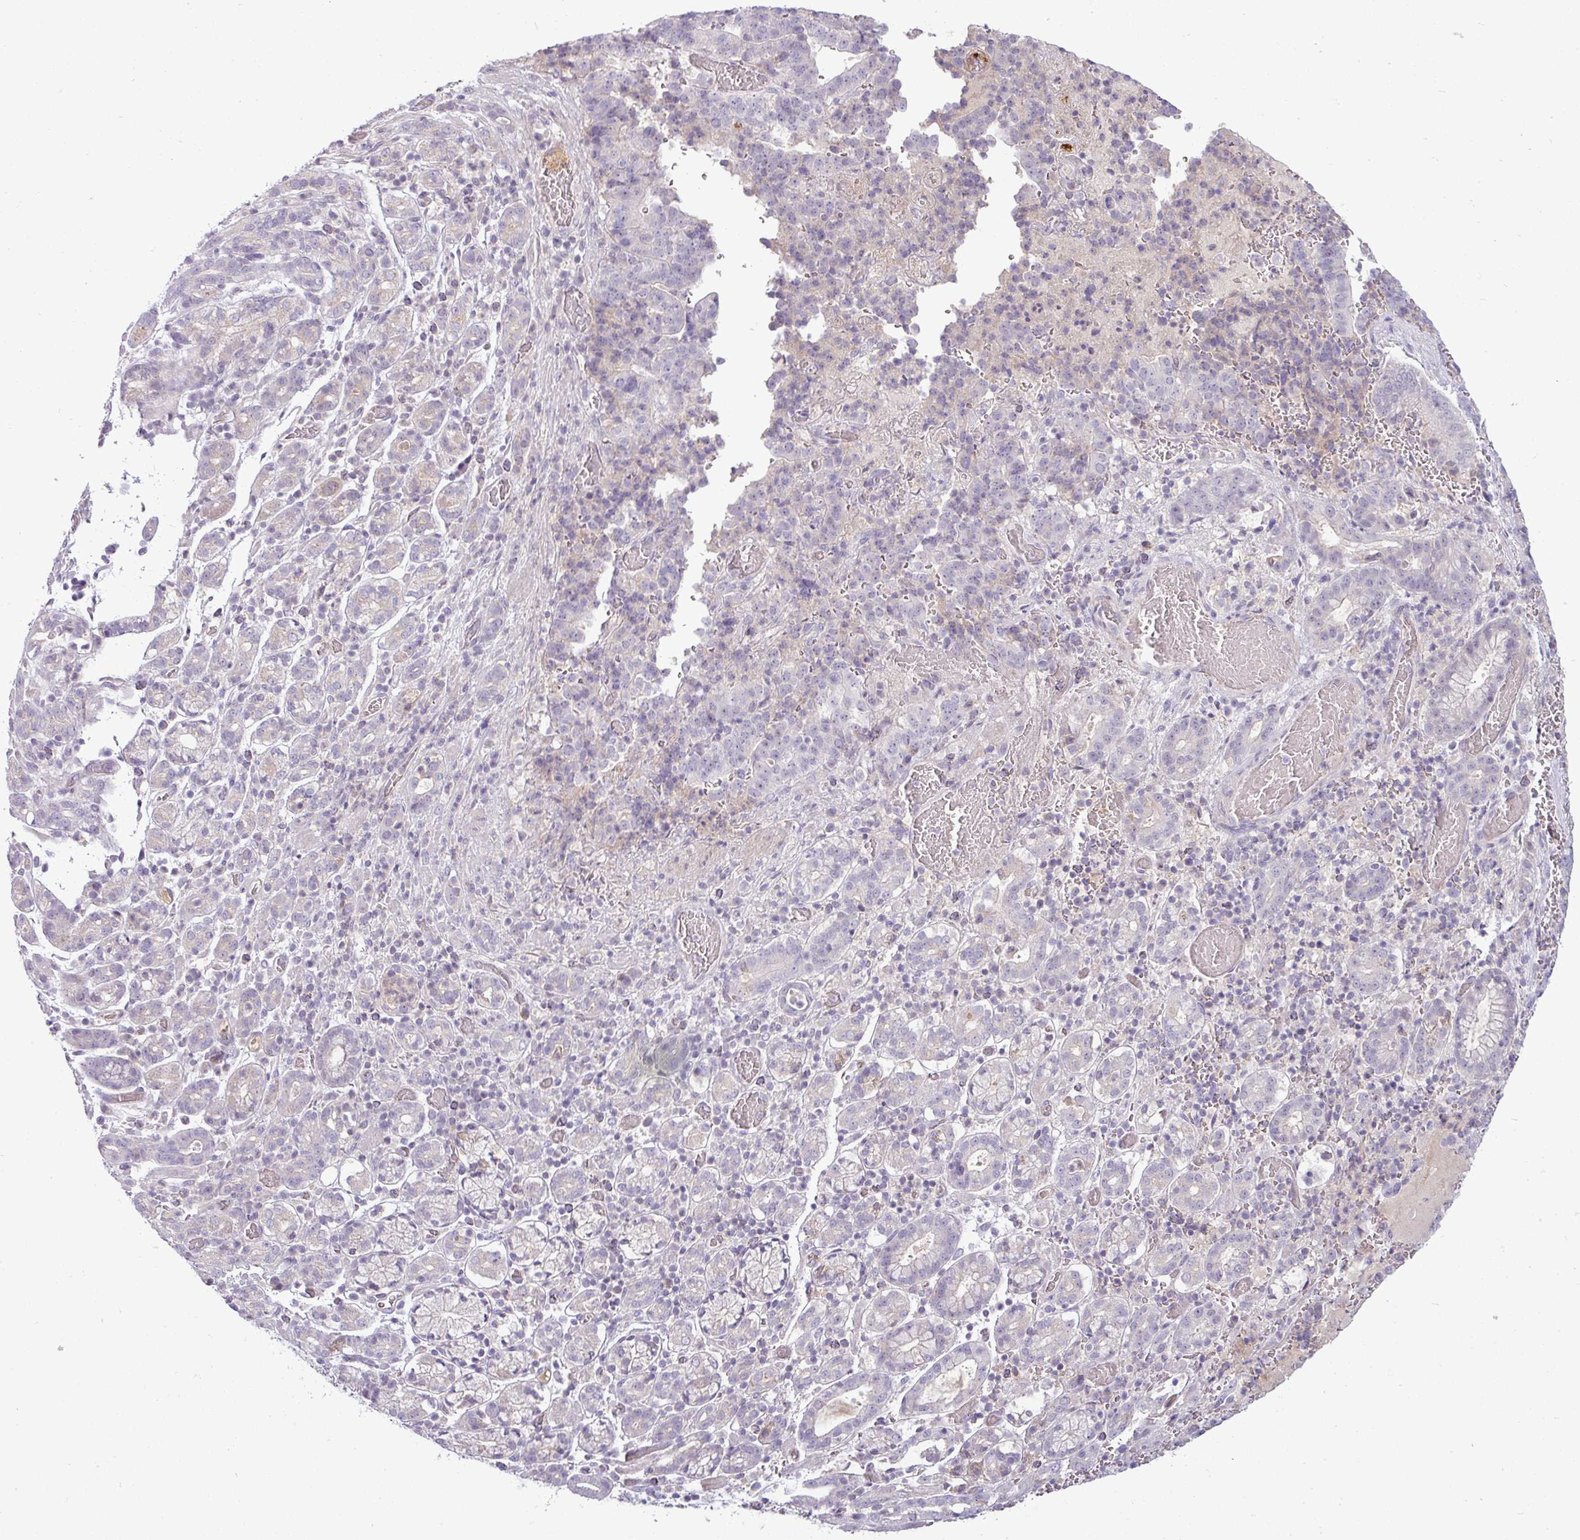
{"staining": {"intensity": "negative", "quantity": "none", "location": "none"}, "tissue": "stomach cancer", "cell_type": "Tumor cells", "image_type": "cancer", "snomed": [{"axis": "morphology", "description": "Adenocarcinoma, NOS"}, {"axis": "topography", "description": "Stomach"}], "caption": "There is no significant expression in tumor cells of adenocarcinoma (stomach).", "gene": "APOM", "patient": {"sex": "male", "age": 48}}